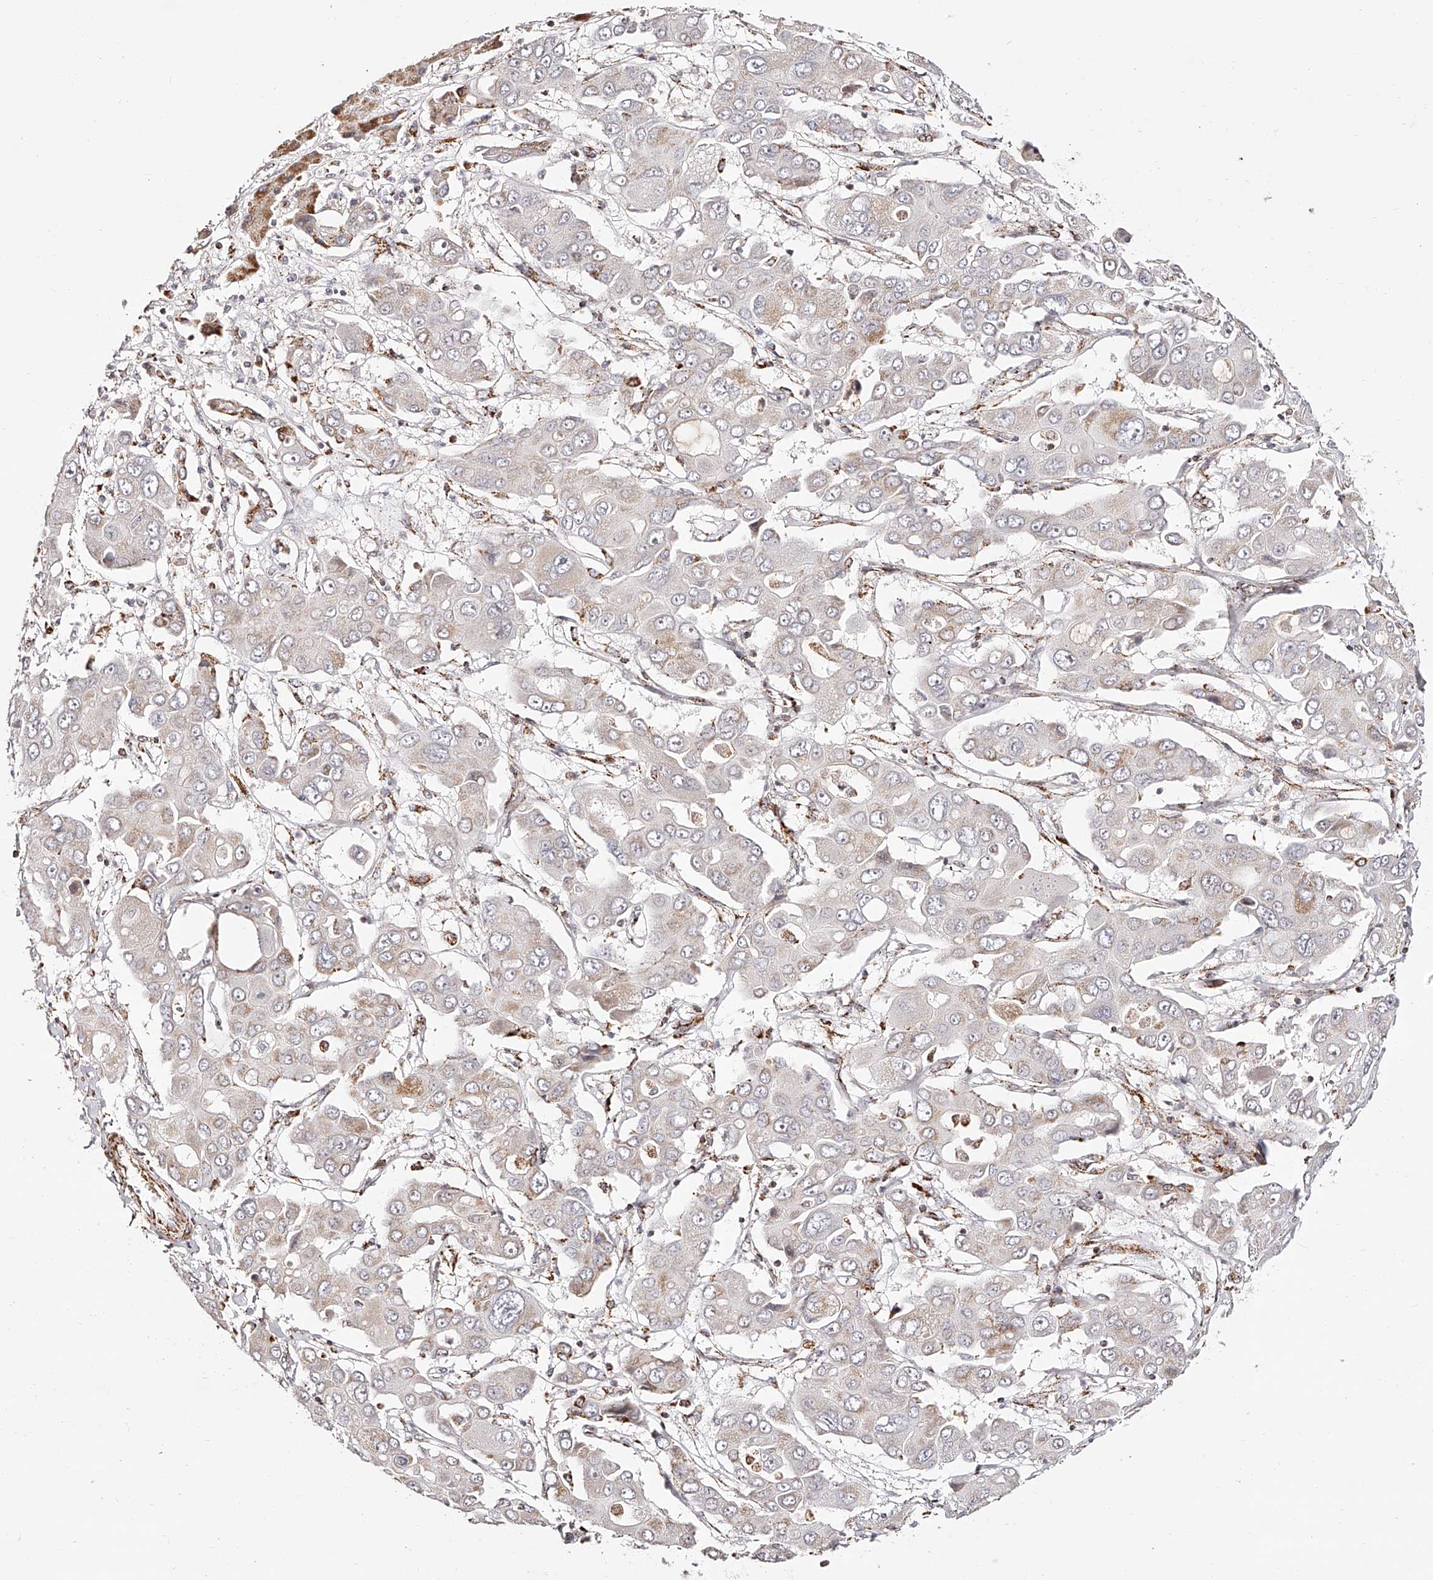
{"staining": {"intensity": "weak", "quantity": "<25%", "location": "cytoplasmic/membranous"}, "tissue": "liver cancer", "cell_type": "Tumor cells", "image_type": "cancer", "snomed": [{"axis": "morphology", "description": "Cholangiocarcinoma"}, {"axis": "topography", "description": "Liver"}], "caption": "Tumor cells show no significant expression in liver cholangiocarcinoma.", "gene": "NDUFV3", "patient": {"sex": "male", "age": 67}}